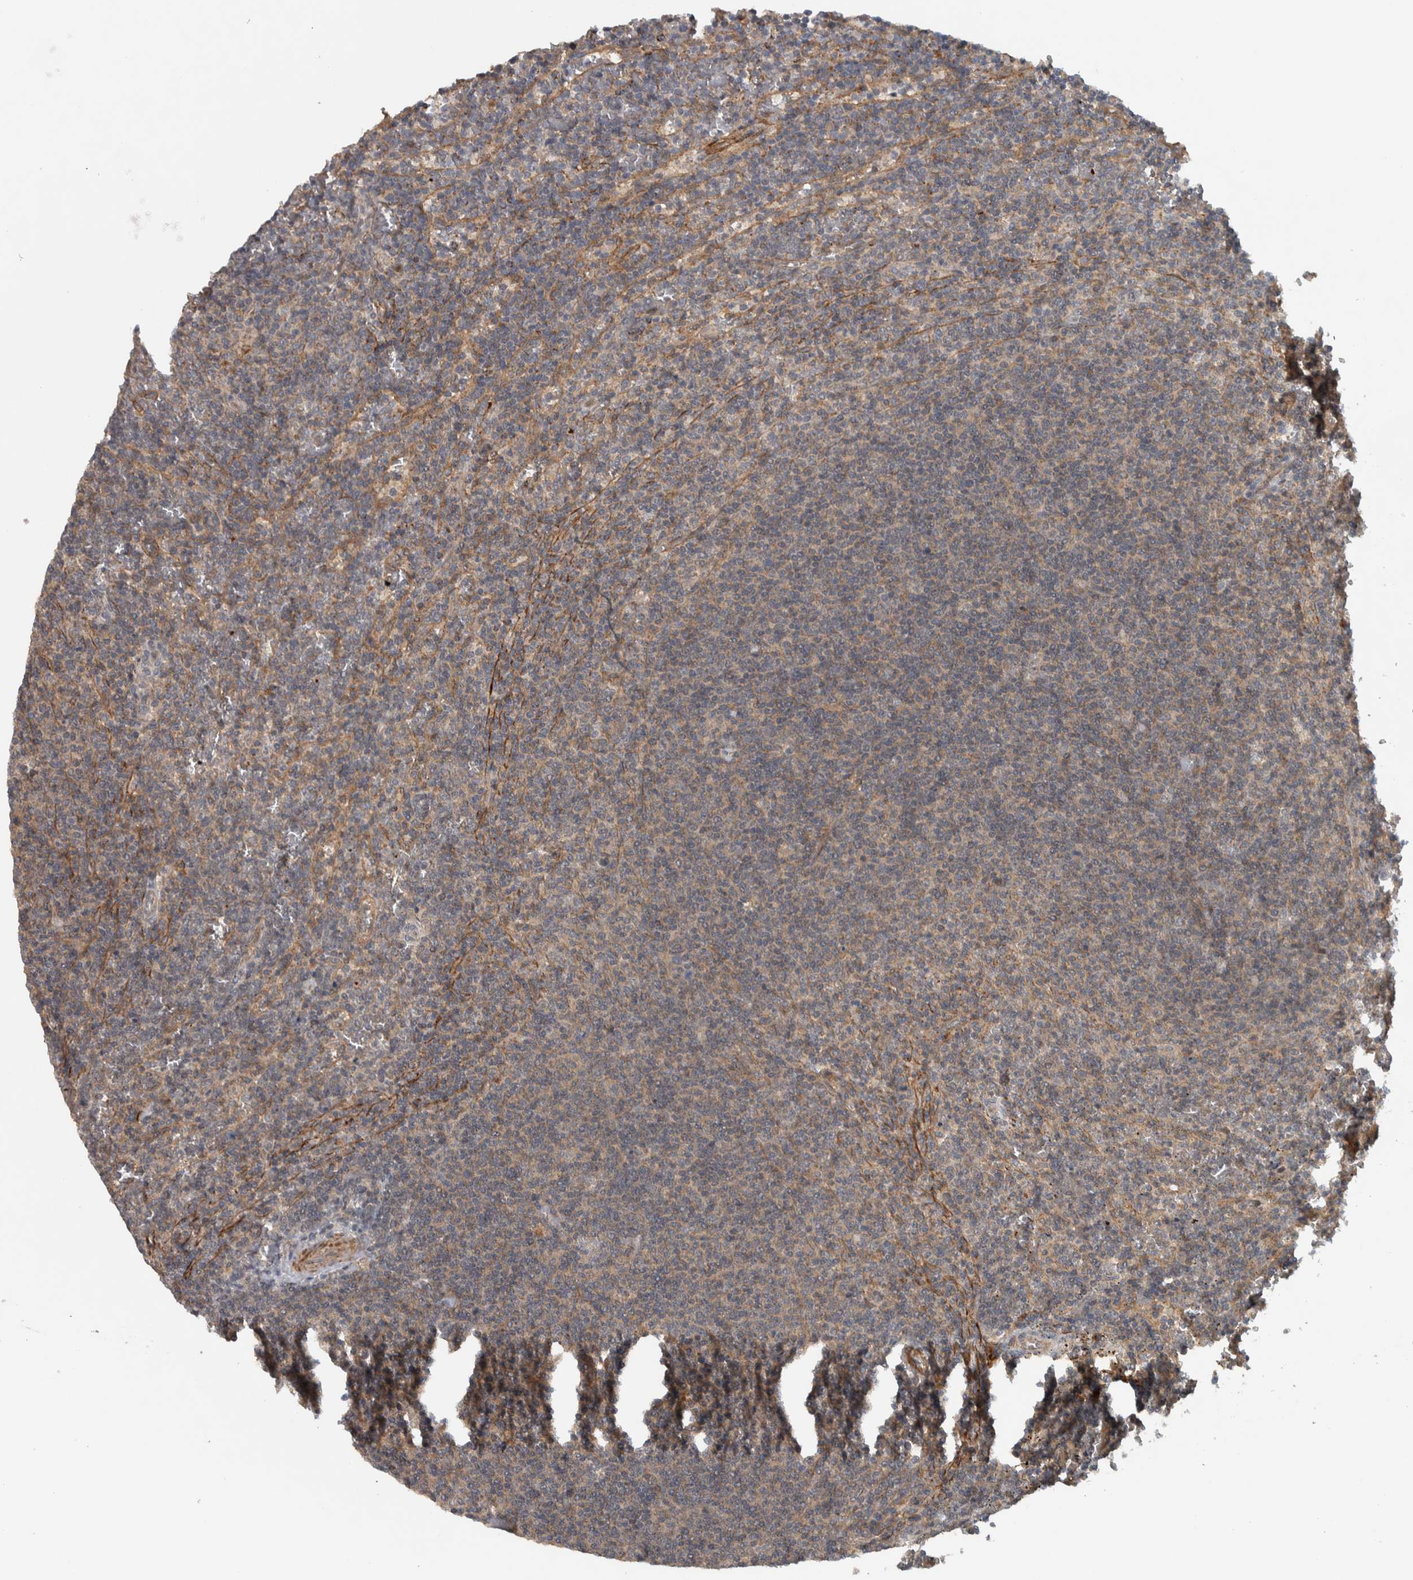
{"staining": {"intensity": "weak", "quantity": "<25%", "location": "cytoplasmic/membranous"}, "tissue": "lymphoma", "cell_type": "Tumor cells", "image_type": "cancer", "snomed": [{"axis": "morphology", "description": "Malignant lymphoma, non-Hodgkin's type, Low grade"}, {"axis": "topography", "description": "Spleen"}], "caption": "Image shows no protein expression in tumor cells of malignant lymphoma, non-Hodgkin's type (low-grade) tissue.", "gene": "LBHD1", "patient": {"sex": "female", "age": 50}}